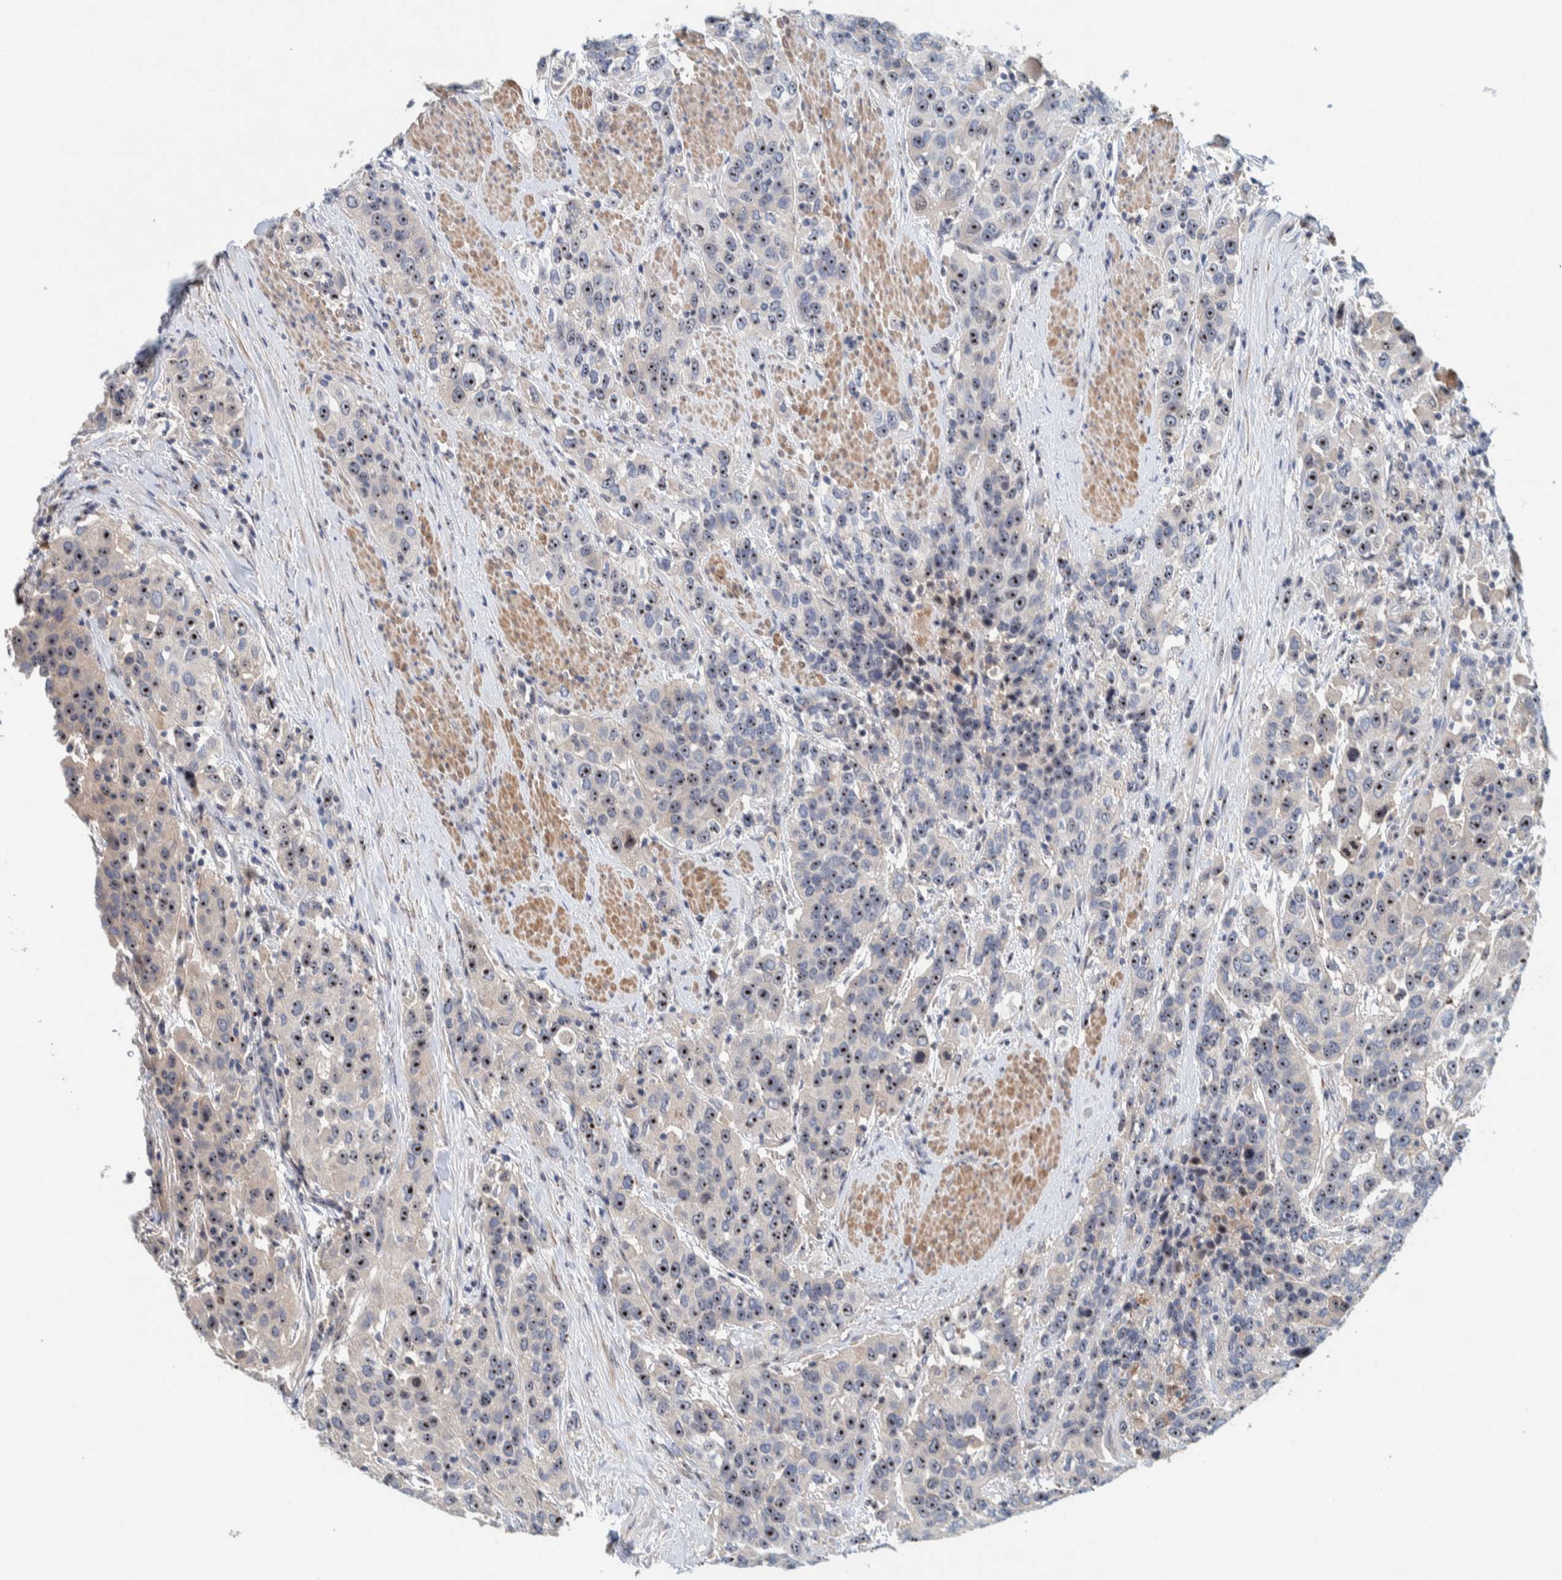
{"staining": {"intensity": "strong", "quantity": ">75%", "location": "nuclear"}, "tissue": "urothelial cancer", "cell_type": "Tumor cells", "image_type": "cancer", "snomed": [{"axis": "morphology", "description": "Urothelial carcinoma, High grade"}, {"axis": "topography", "description": "Urinary bladder"}], "caption": "About >75% of tumor cells in human urothelial cancer display strong nuclear protein staining as visualized by brown immunohistochemical staining.", "gene": "NOL11", "patient": {"sex": "female", "age": 80}}